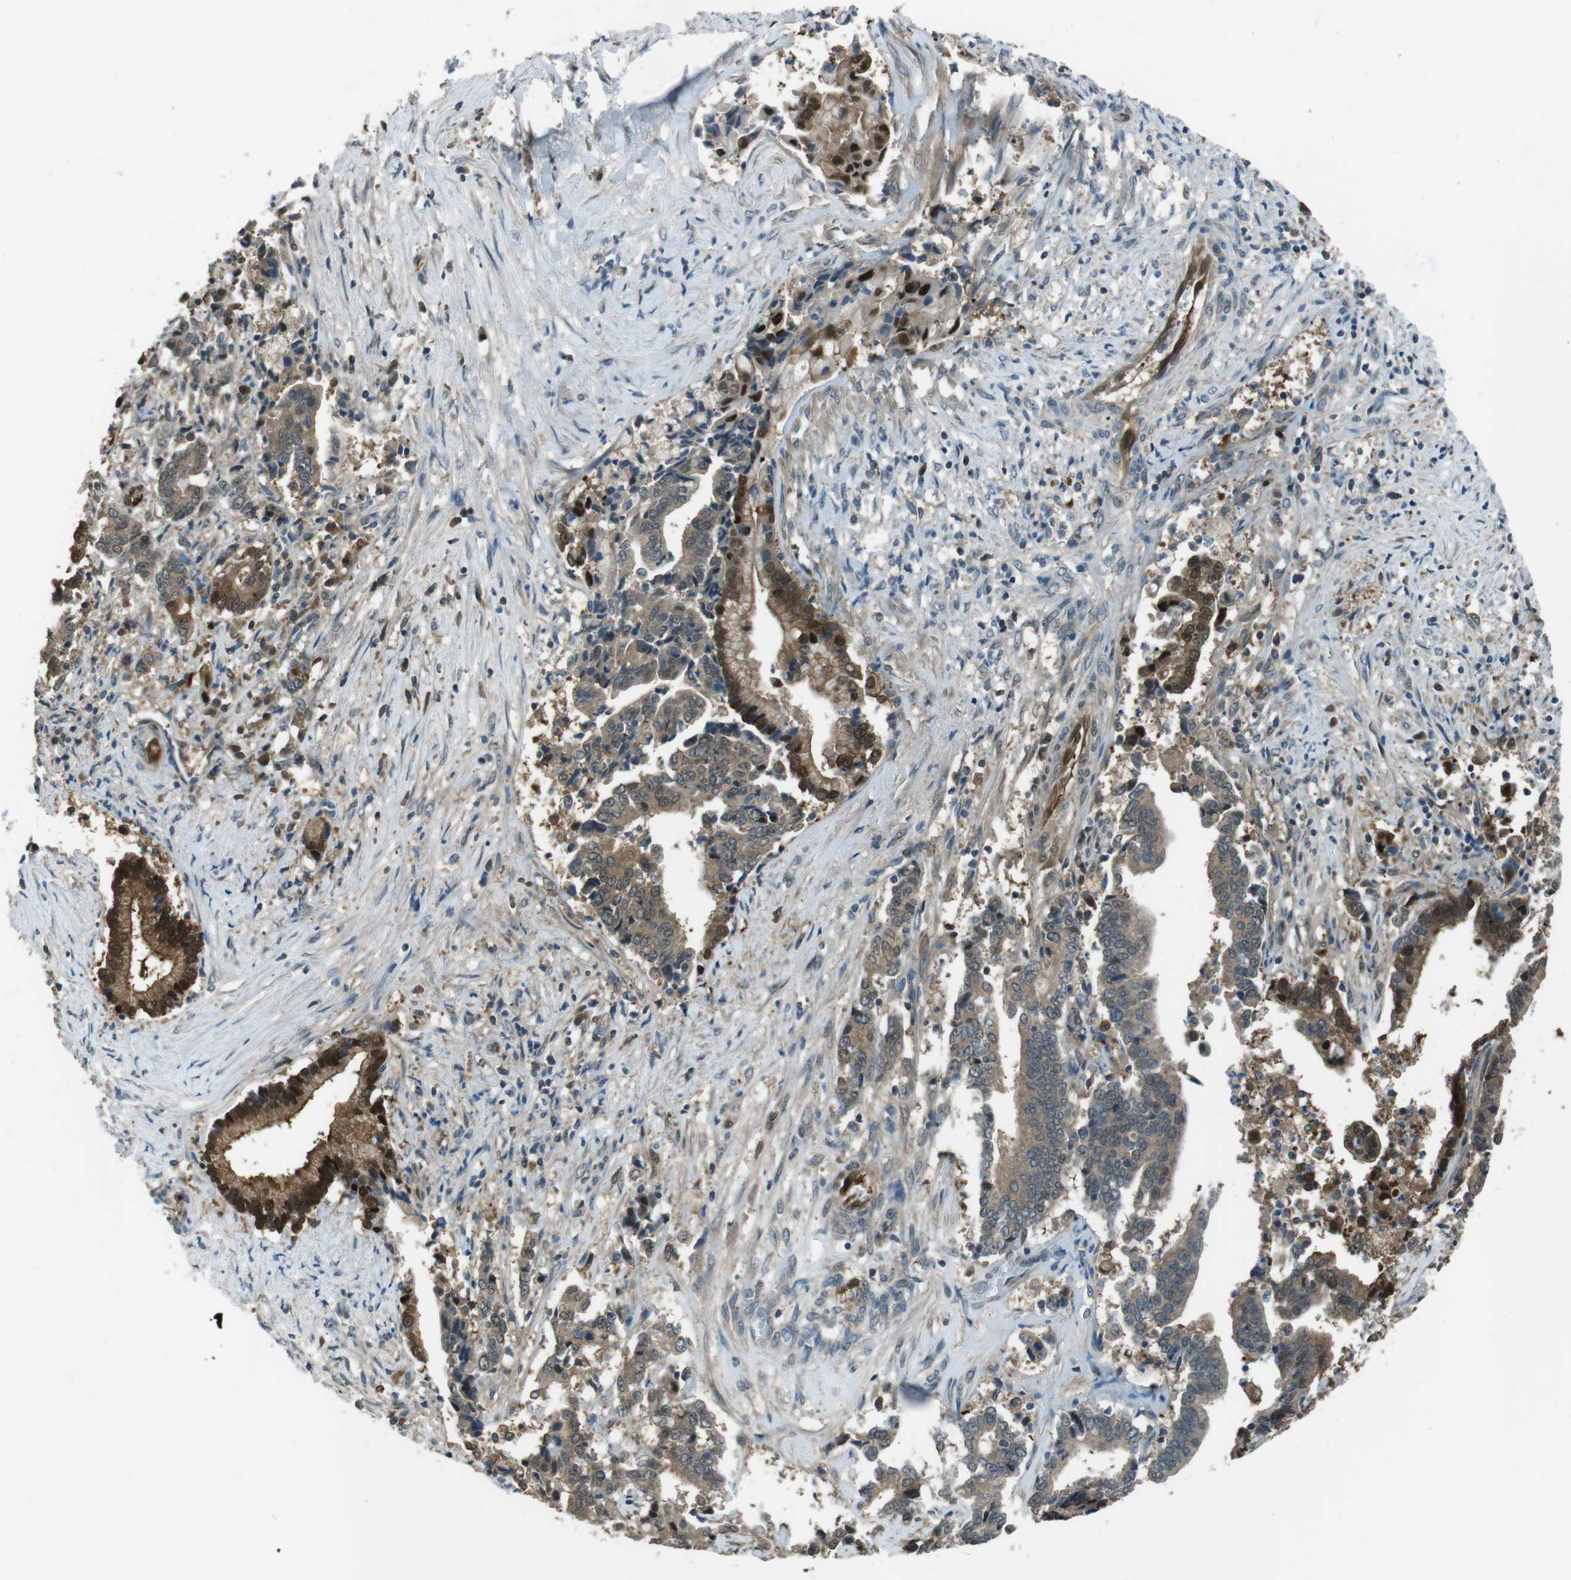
{"staining": {"intensity": "moderate", "quantity": "25%-75%", "location": "cytoplasmic/membranous,nuclear"}, "tissue": "liver cancer", "cell_type": "Tumor cells", "image_type": "cancer", "snomed": [{"axis": "morphology", "description": "Cholangiocarcinoma"}, {"axis": "topography", "description": "Liver"}], "caption": "Protein staining shows moderate cytoplasmic/membranous and nuclear staining in about 25%-75% of tumor cells in liver cholangiocarcinoma.", "gene": "MFAP3", "patient": {"sex": "male", "age": 57}}